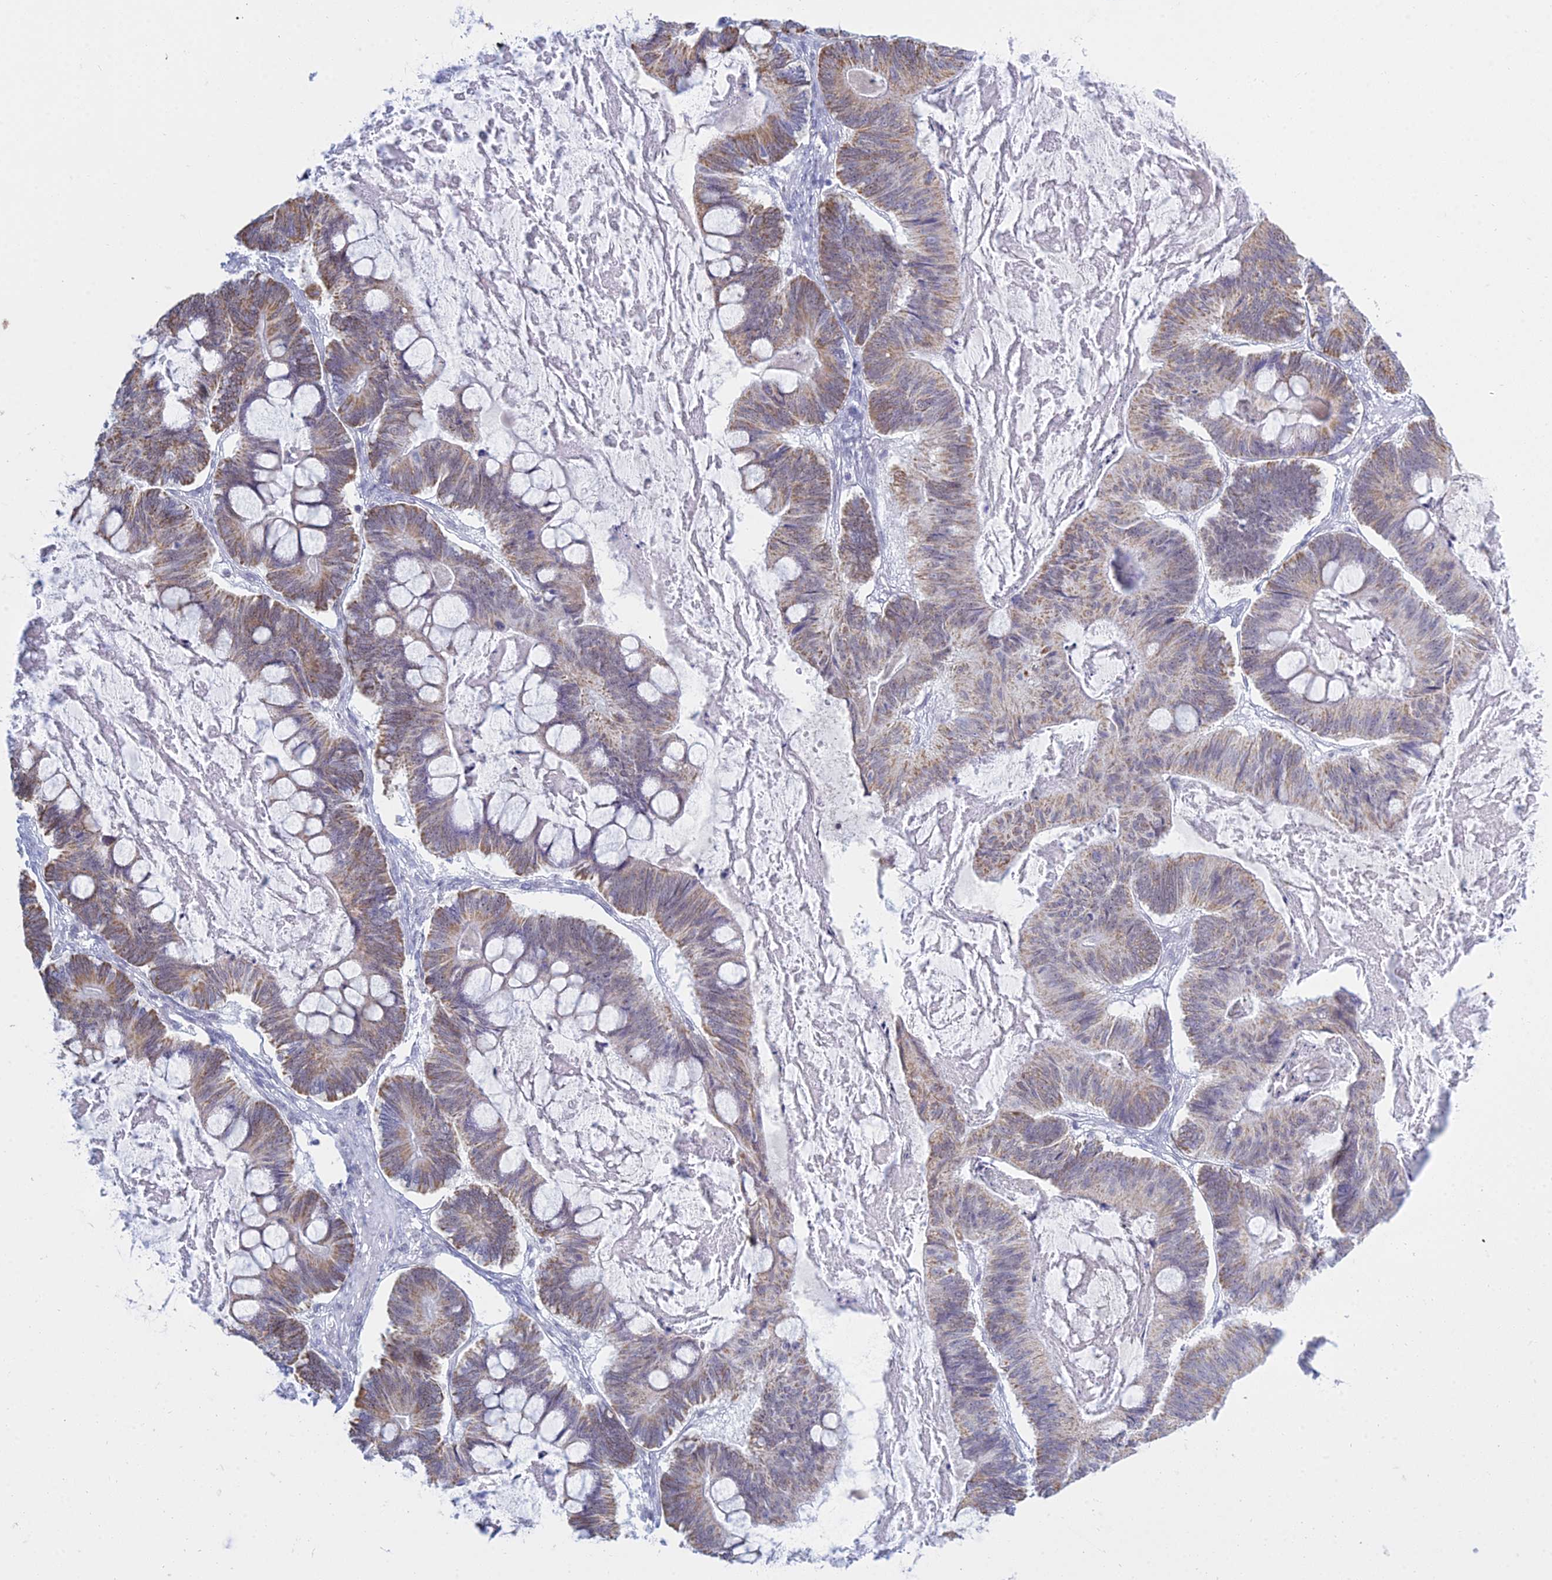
{"staining": {"intensity": "moderate", "quantity": "25%-75%", "location": "cytoplasmic/membranous"}, "tissue": "ovarian cancer", "cell_type": "Tumor cells", "image_type": "cancer", "snomed": [{"axis": "morphology", "description": "Cystadenocarcinoma, mucinous, NOS"}, {"axis": "topography", "description": "Ovary"}], "caption": "Ovarian mucinous cystadenocarcinoma tissue exhibits moderate cytoplasmic/membranous expression in about 25%-75% of tumor cells, visualized by immunohistochemistry. Using DAB (brown) and hematoxylin (blue) stains, captured at high magnification using brightfield microscopy.", "gene": "KLF14", "patient": {"sex": "female", "age": 61}}